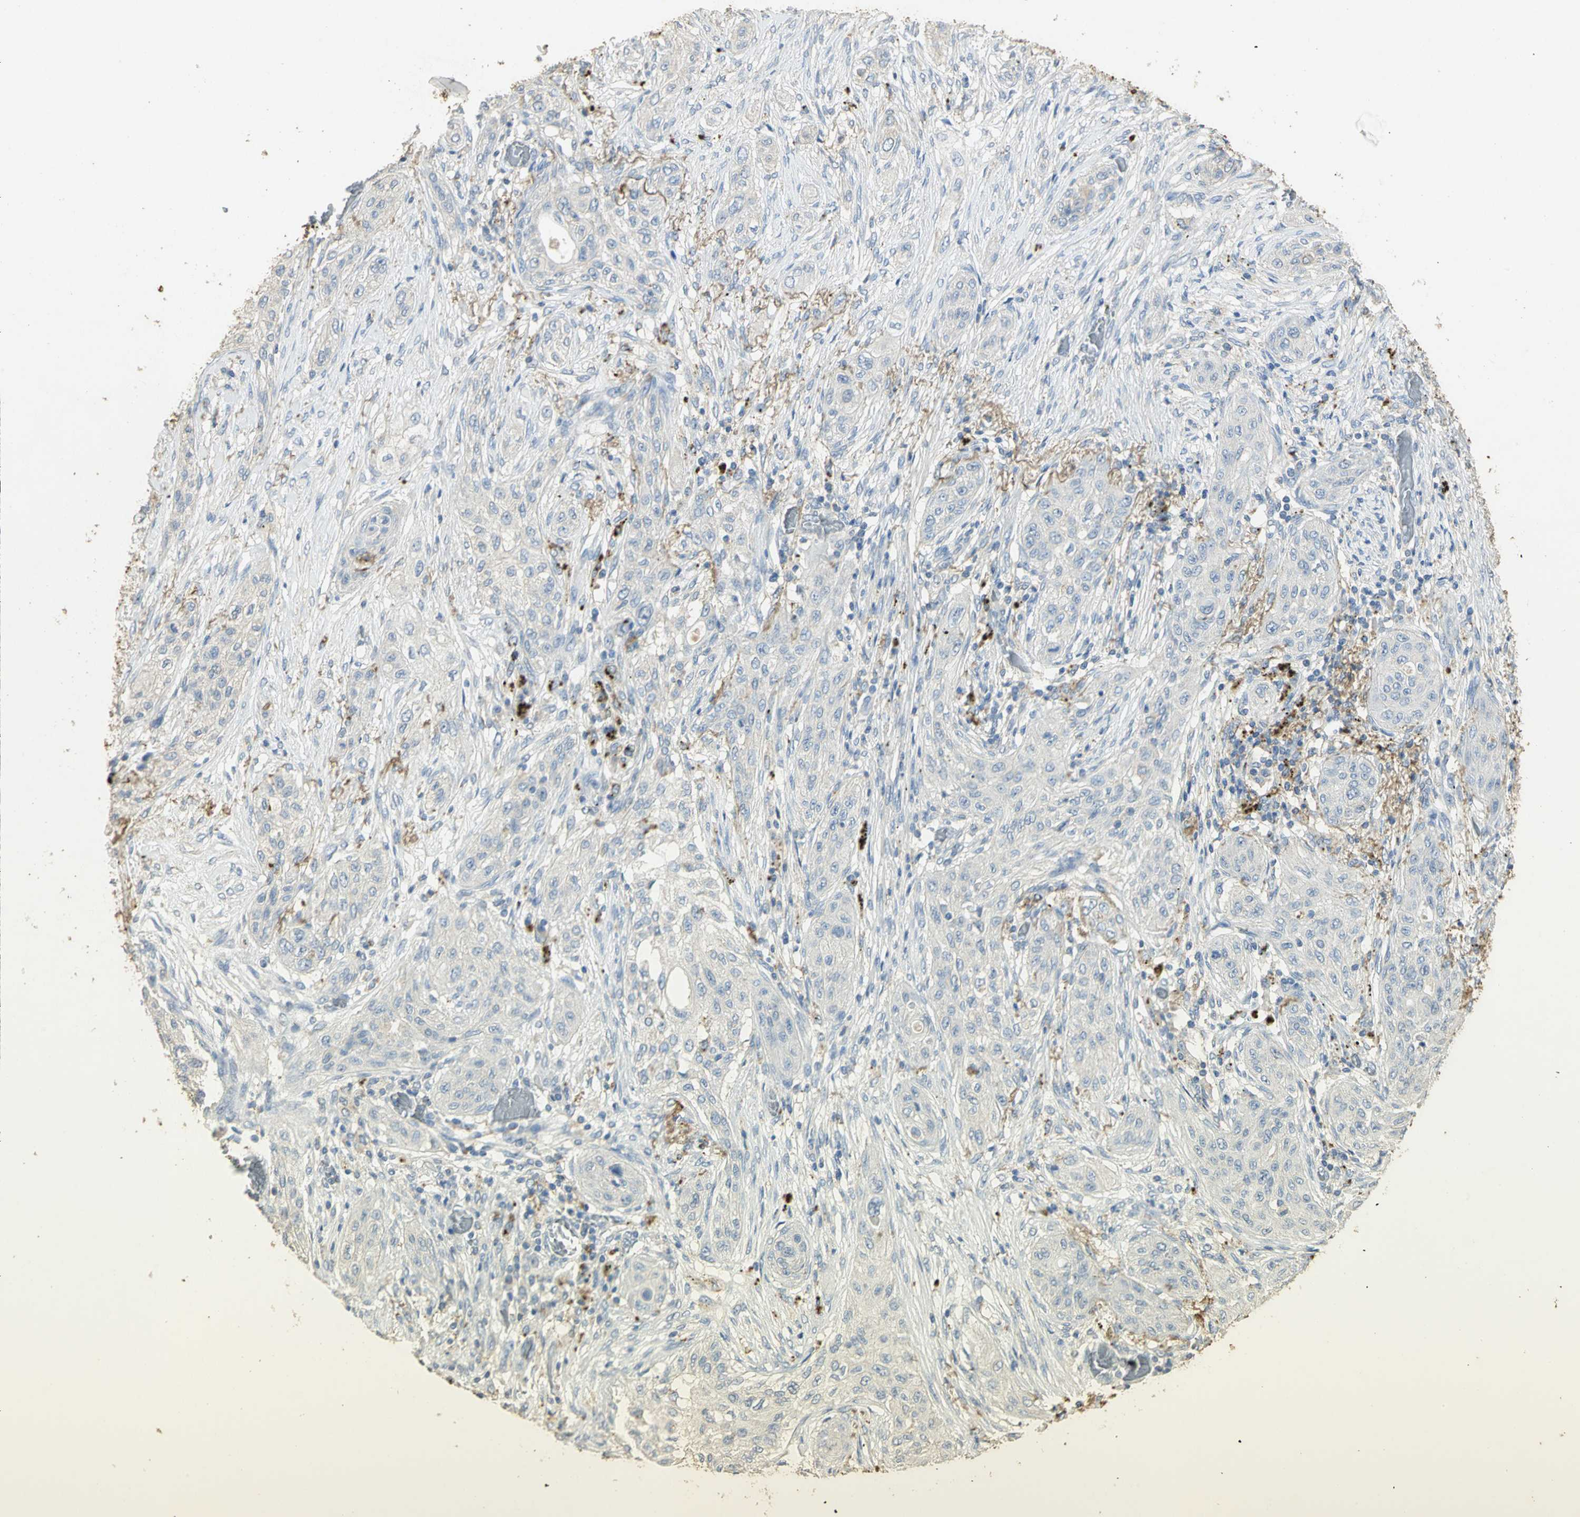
{"staining": {"intensity": "negative", "quantity": "none", "location": "none"}, "tissue": "lung cancer", "cell_type": "Tumor cells", "image_type": "cancer", "snomed": [{"axis": "morphology", "description": "Squamous cell carcinoma, NOS"}, {"axis": "topography", "description": "Lung"}], "caption": "IHC photomicrograph of squamous cell carcinoma (lung) stained for a protein (brown), which demonstrates no expression in tumor cells. (Immunohistochemistry (ihc), brightfield microscopy, high magnification).", "gene": "ASB9", "patient": {"sex": "female", "age": 47}}